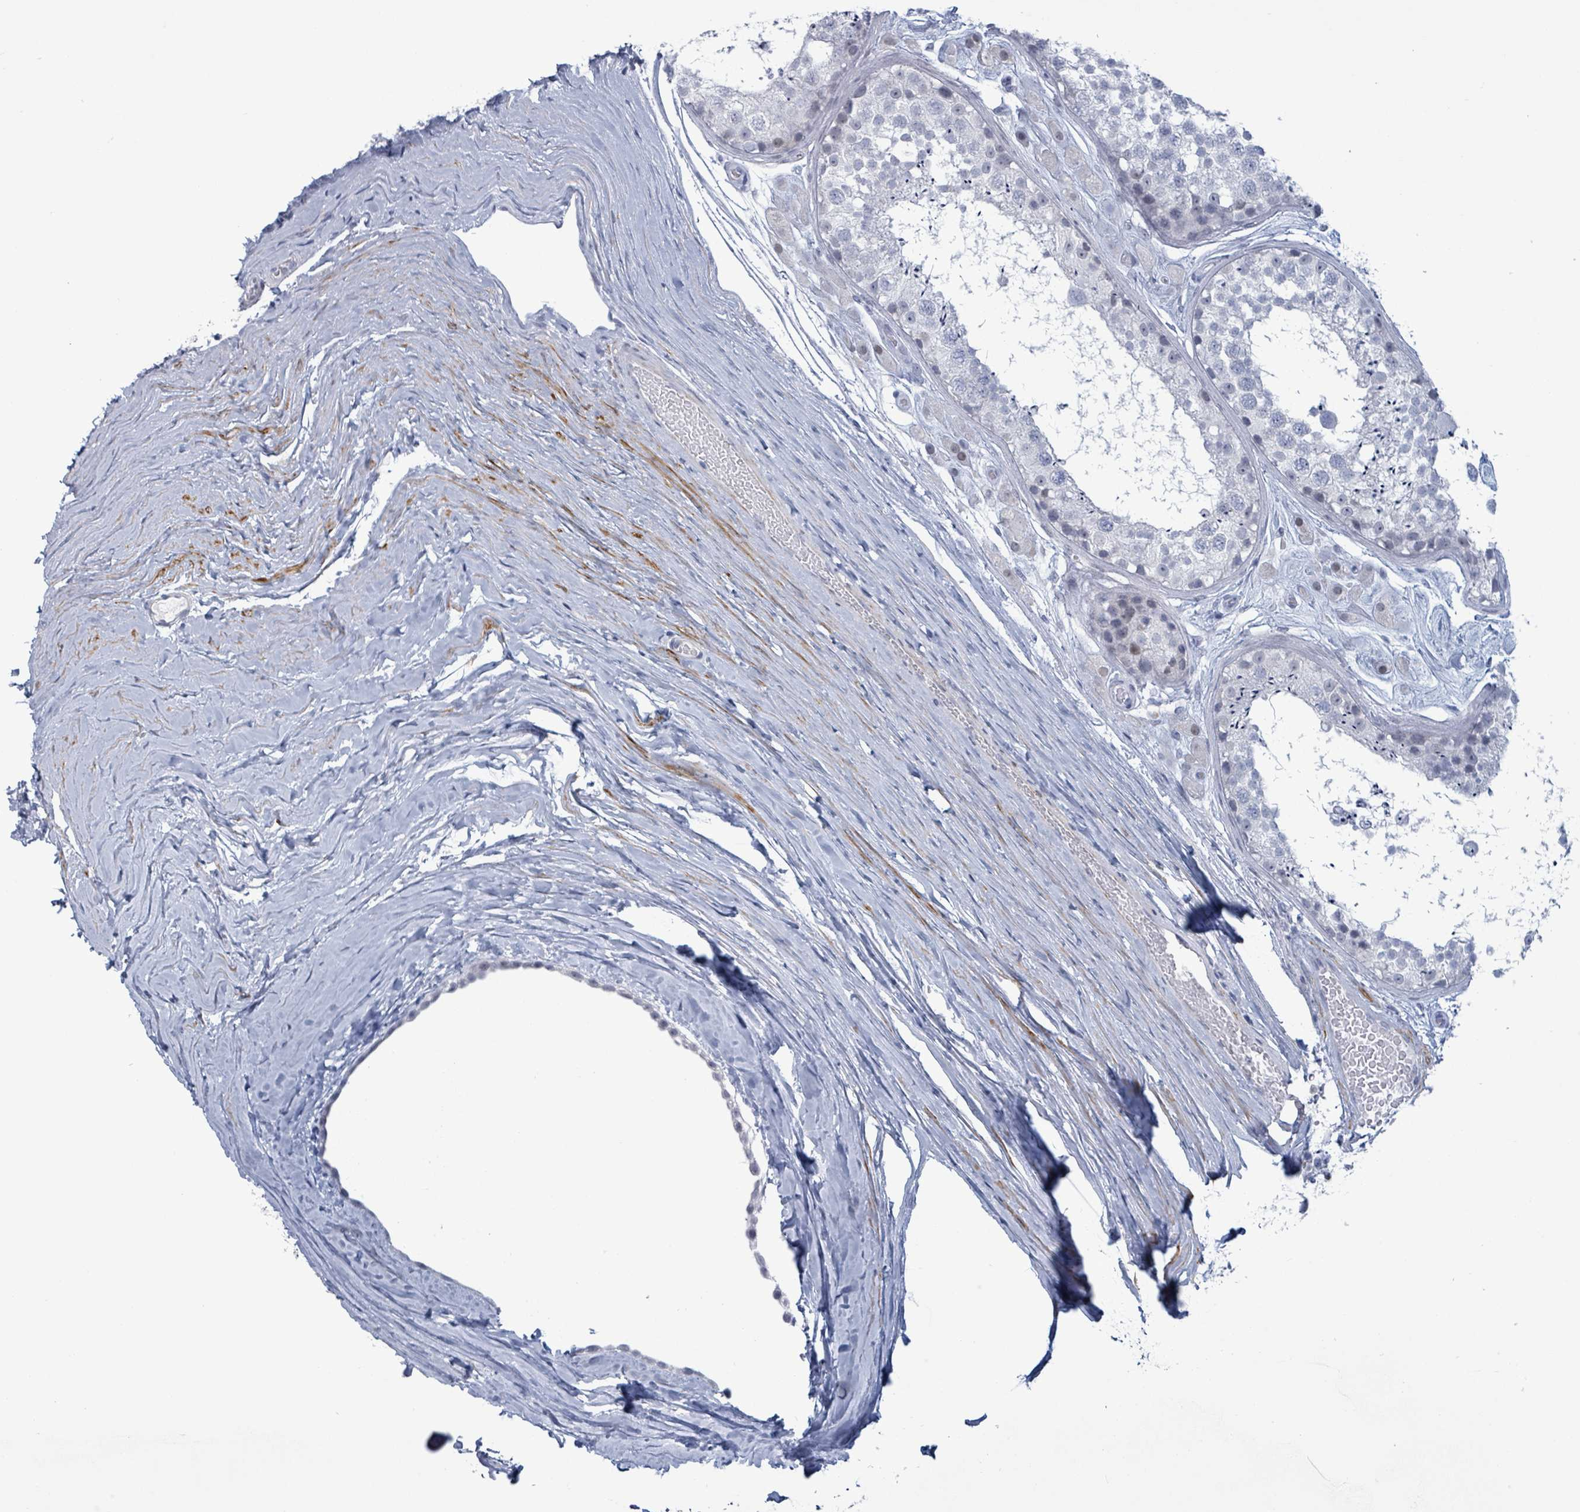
{"staining": {"intensity": "negative", "quantity": "none", "location": "none"}, "tissue": "testis", "cell_type": "Cells in seminiferous ducts", "image_type": "normal", "snomed": [{"axis": "morphology", "description": "Normal tissue, NOS"}, {"axis": "topography", "description": "Testis"}], "caption": "Human testis stained for a protein using immunohistochemistry (IHC) displays no positivity in cells in seminiferous ducts.", "gene": "ZNF771", "patient": {"sex": "male", "age": 25}}